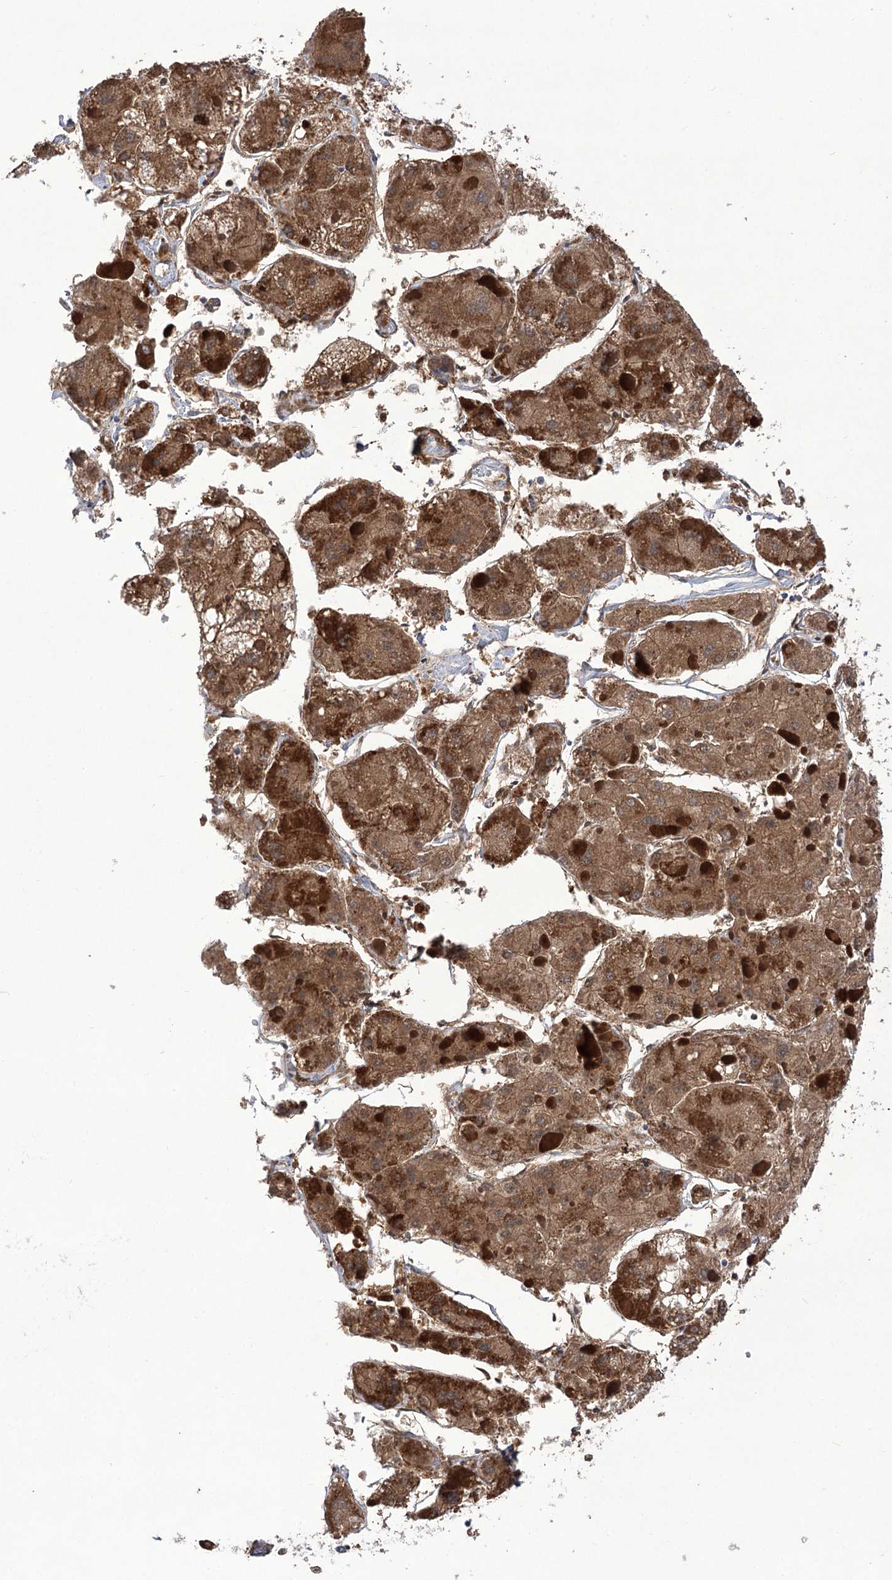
{"staining": {"intensity": "moderate", "quantity": ">75%", "location": "cytoplasmic/membranous"}, "tissue": "liver cancer", "cell_type": "Tumor cells", "image_type": "cancer", "snomed": [{"axis": "morphology", "description": "Carcinoma, Hepatocellular, NOS"}, {"axis": "topography", "description": "Liver"}], "caption": "Protein staining demonstrates moderate cytoplasmic/membranous expression in approximately >75% of tumor cells in hepatocellular carcinoma (liver).", "gene": "ECHDC3", "patient": {"sex": "female", "age": 73}}